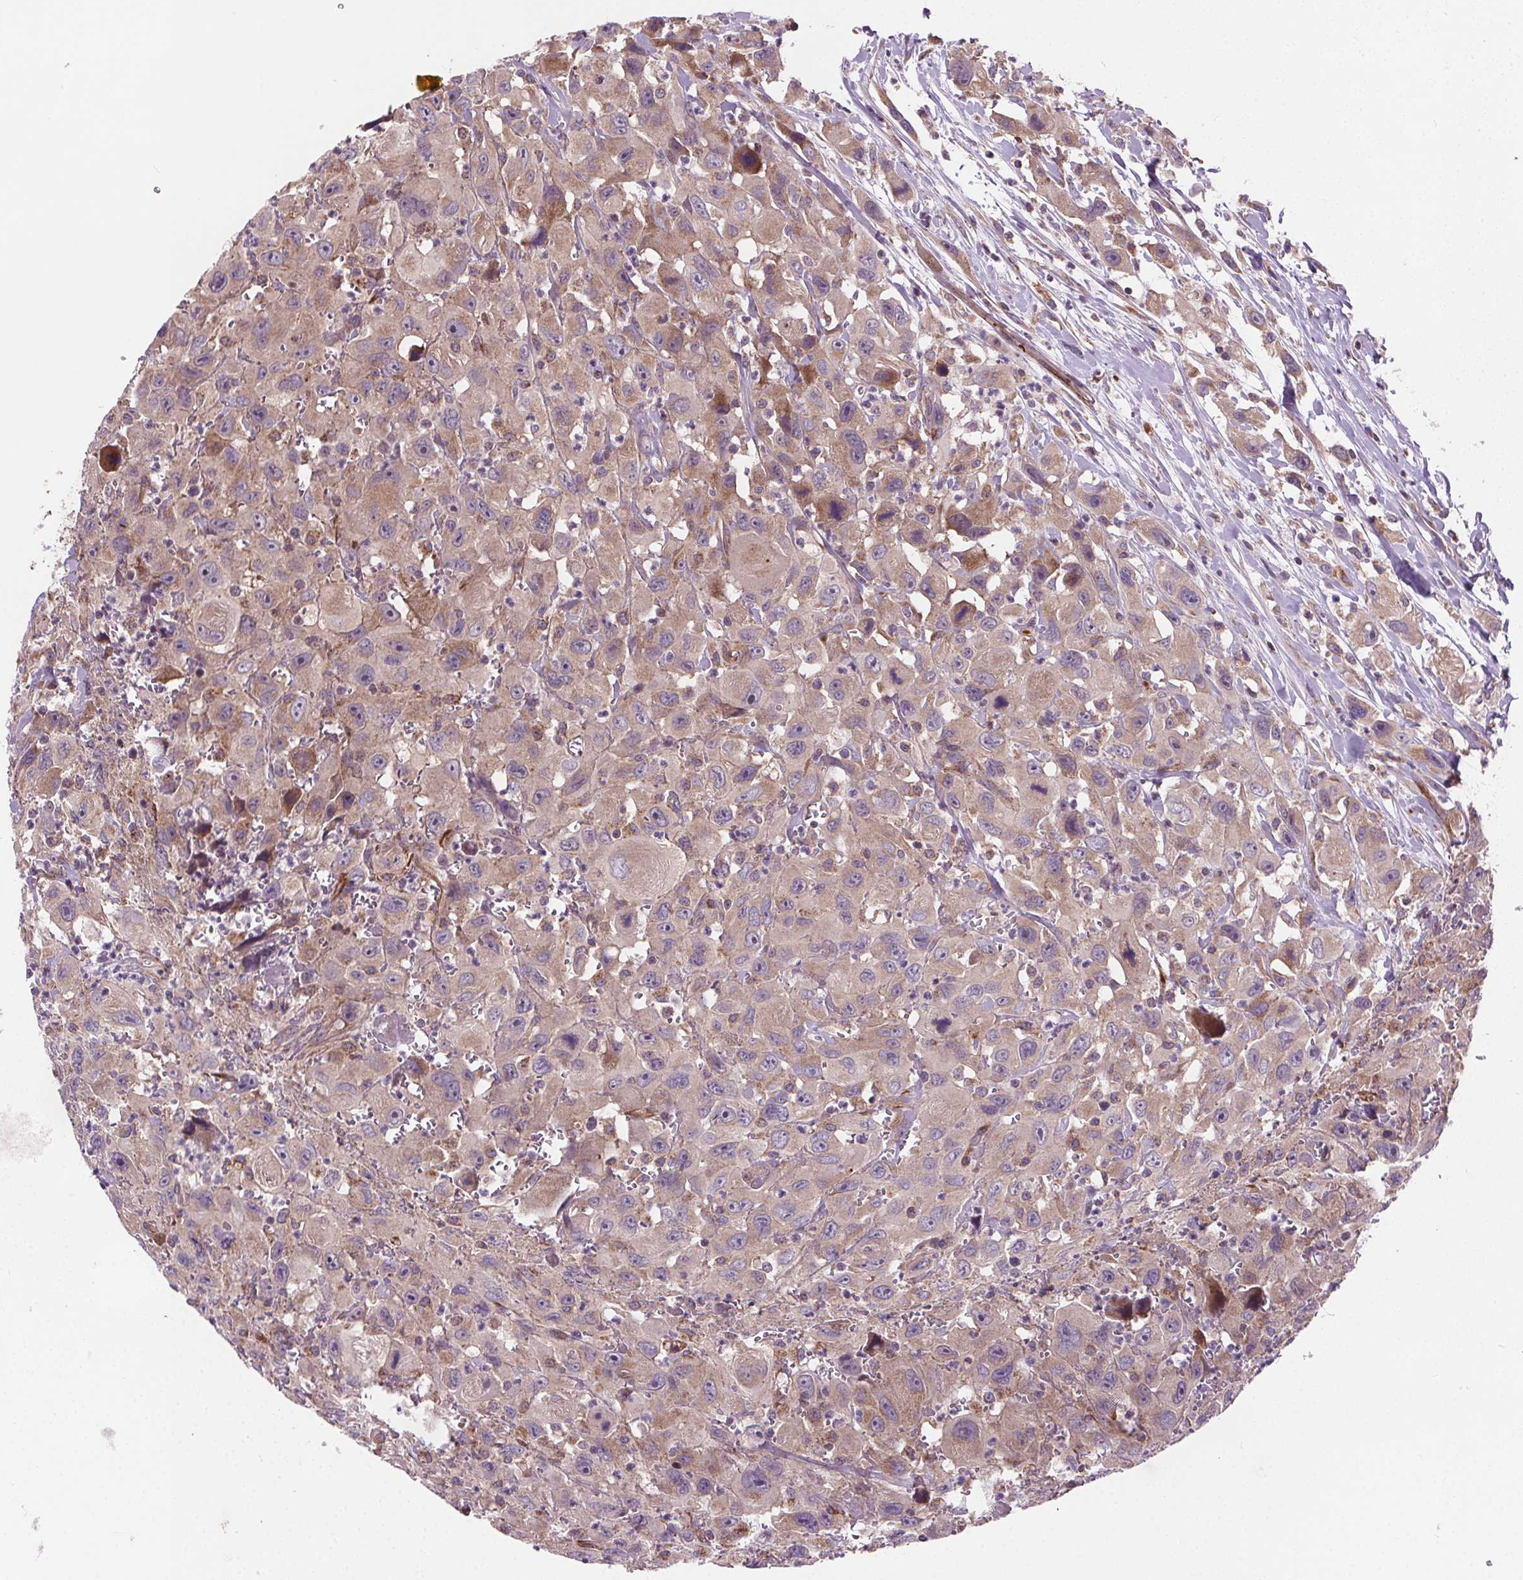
{"staining": {"intensity": "moderate", "quantity": "<25%", "location": "cytoplasmic/membranous"}, "tissue": "head and neck cancer", "cell_type": "Tumor cells", "image_type": "cancer", "snomed": [{"axis": "morphology", "description": "Squamous cell carcinoma, NOS"}, {"axis": "morphology", "description": "Squamous cell carcinoma, metastatic, NOS"}, {"axis": "topography", "description": "Oral tissue"}, {"axis": "topography", "description": "Head-Neck"}], "caption": "Immunohistochemistry histopathology image of neoplastic tissue: human head and neck metastatic squamous cell carcinoma stained using immunohistochemistry (IHC) reveals low levels of moderate protein expression localized specifically in the cytoplasmic/membranous of tumor cells, appearing as a cytoplasmic/membranous brown color.", "gene": "GOLT1B", "patient": {"sex": "female", "age": 85}}